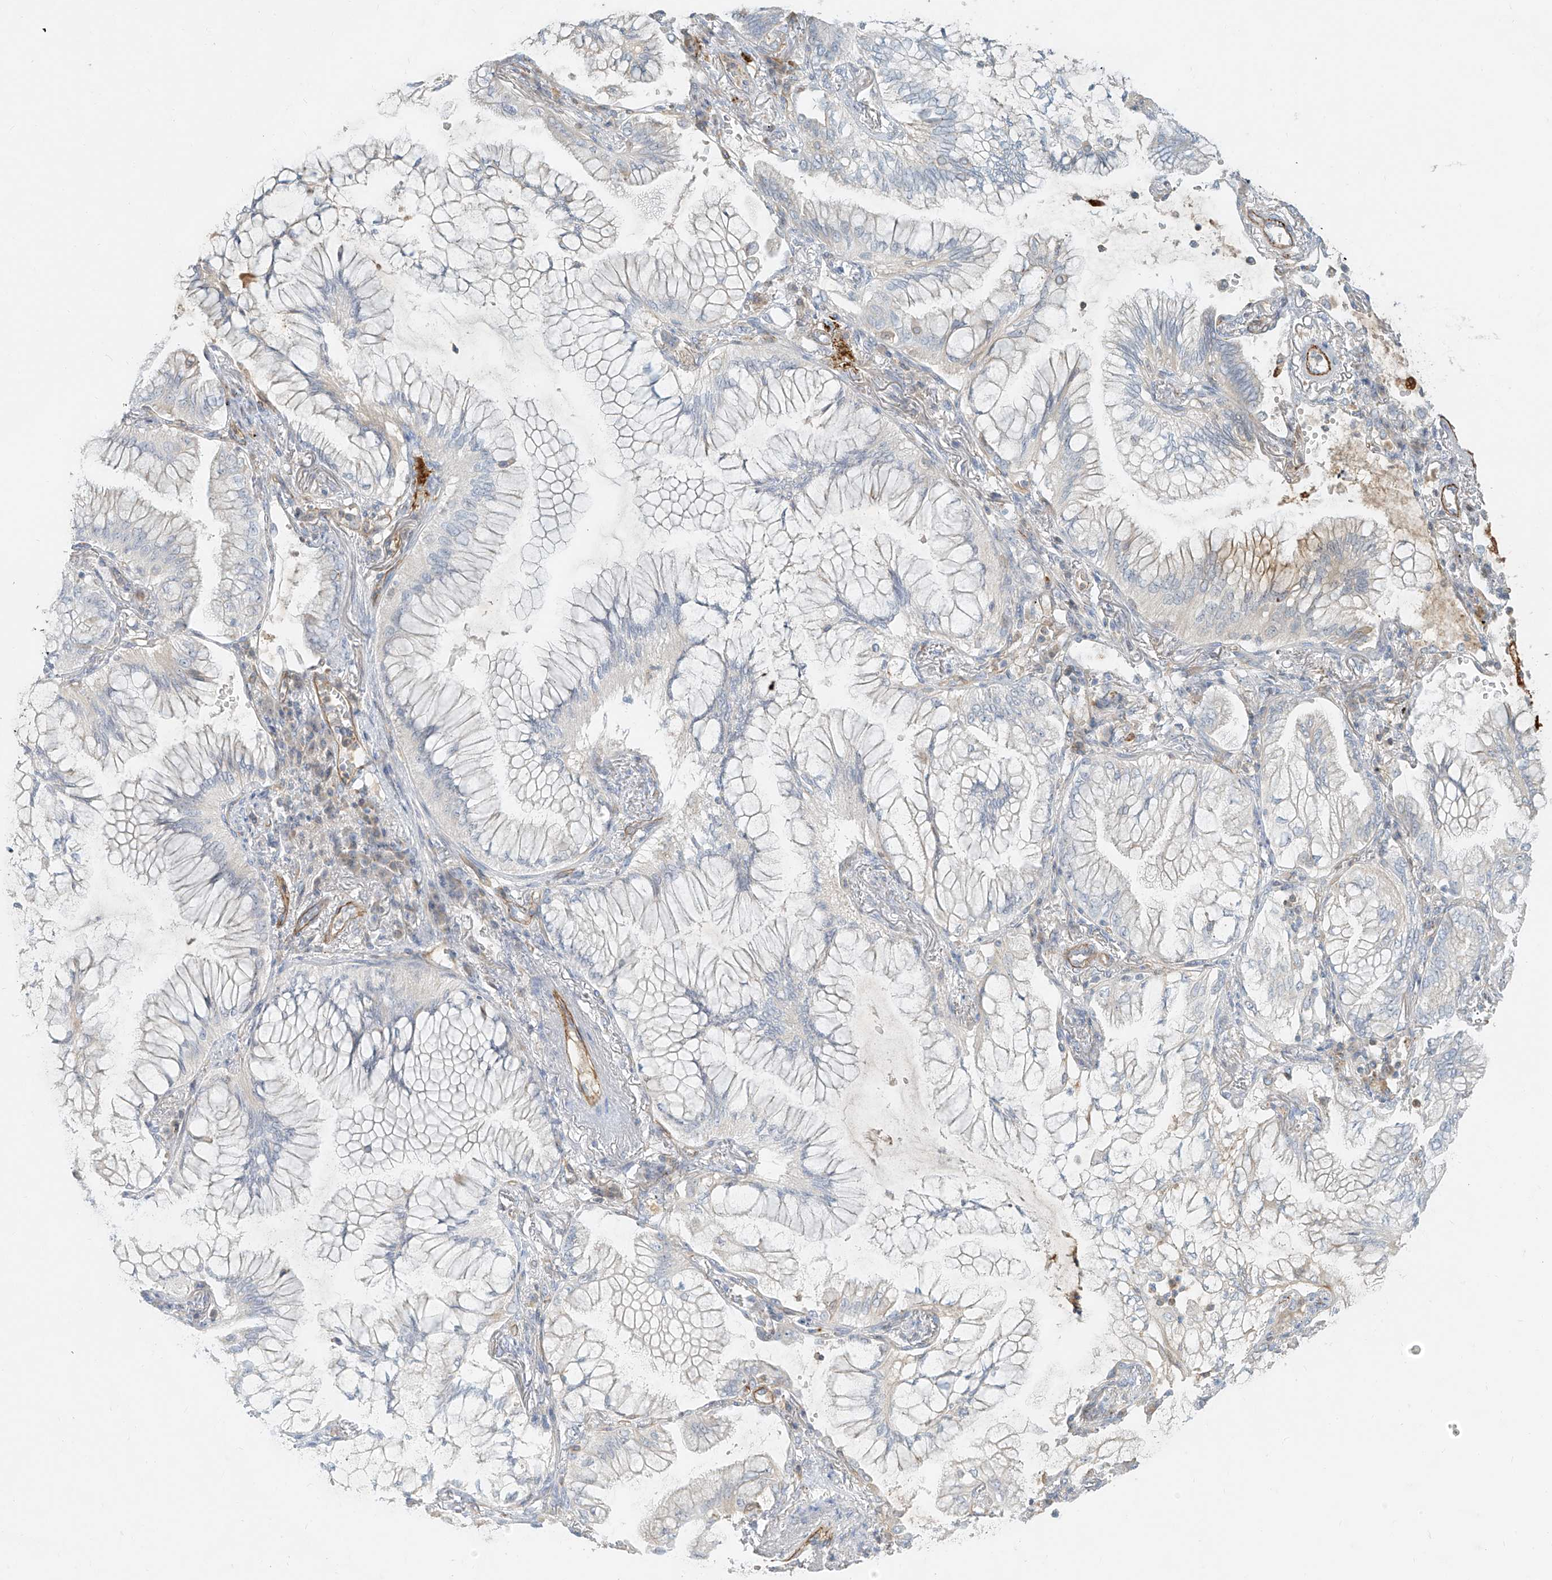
{"staining": {"intensity": "negative", "quantity": "none", "location": "none"}, "tissue": "lung cancer", "cell_type": "Tumor cells", "image_type": "cancer", "snomed": [{"axis": "morphology", "description": "Adenocarcinoma, NOS"}, {"axis": "topography", "description": "Lung"}], "caption": "Immunohistochemistry (IHC) image of neoplastic tissue: human adenocarcinoma (lung) stained with DAB (3,3'-diaminobenzidine) displays no significant protein positivity in tumor cells.", "gene": "C2orf42", "patient": {"sex": "female", "age": 70}}